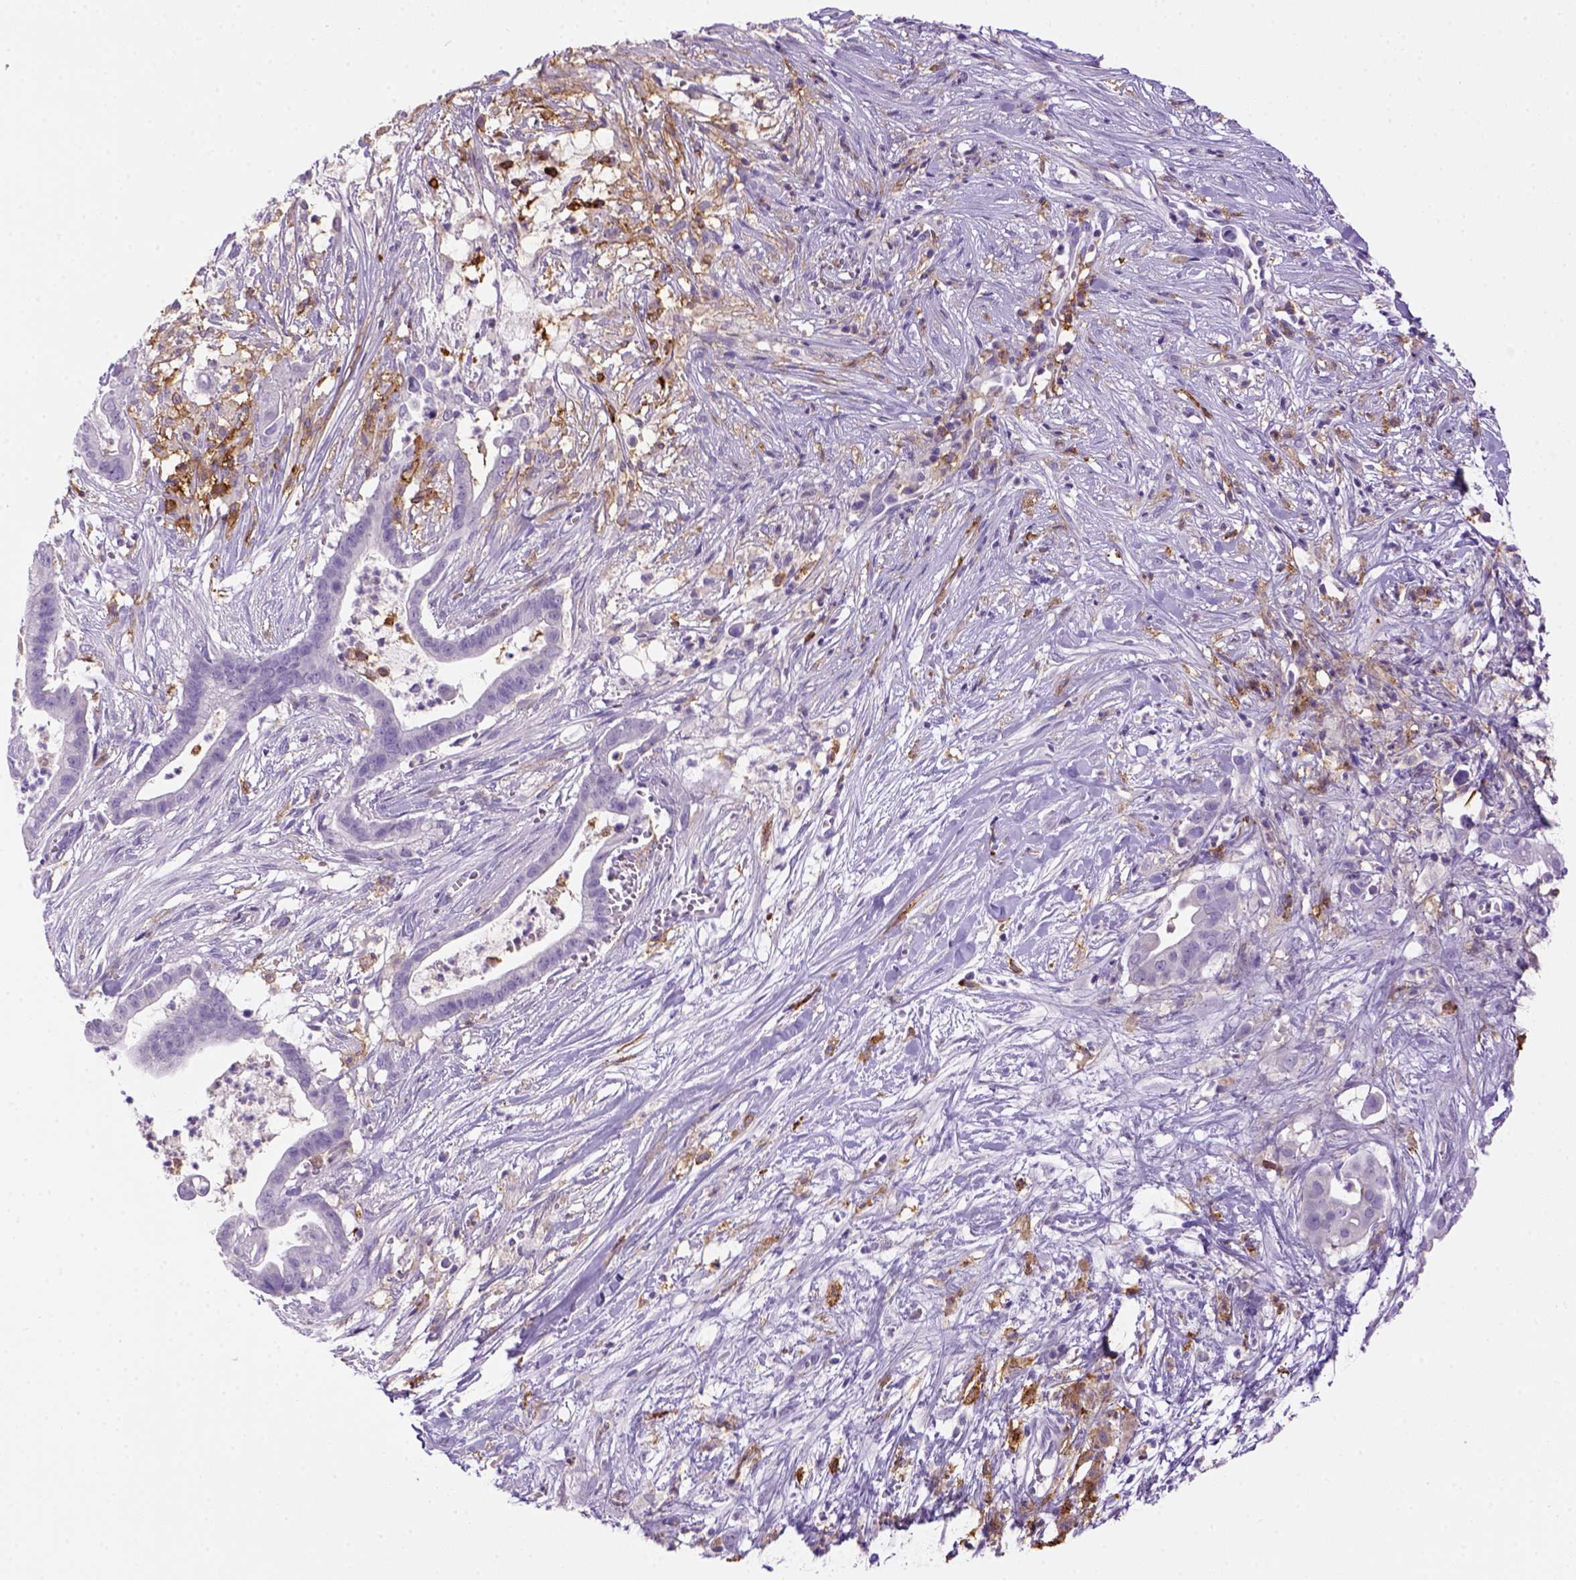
{"staining": {"intensity": "negative", "quantity": "none", "location": "none"}, "tissue": "pancreatic cancer", "cell_type": "Tumor cells", "image_type": "cancer", "snomed": [{"axis": "morphology", "description": "Adenocarcinoma, NOS"}, {"axis": "topography", "description": "Pancreas"}], "caption": "The micrograph shows no significant staining in tumor cells of pancreatic cancer (adenocarcinoma).", "gene": "CD14", "patient": {"sex": "male", "age": 61}}